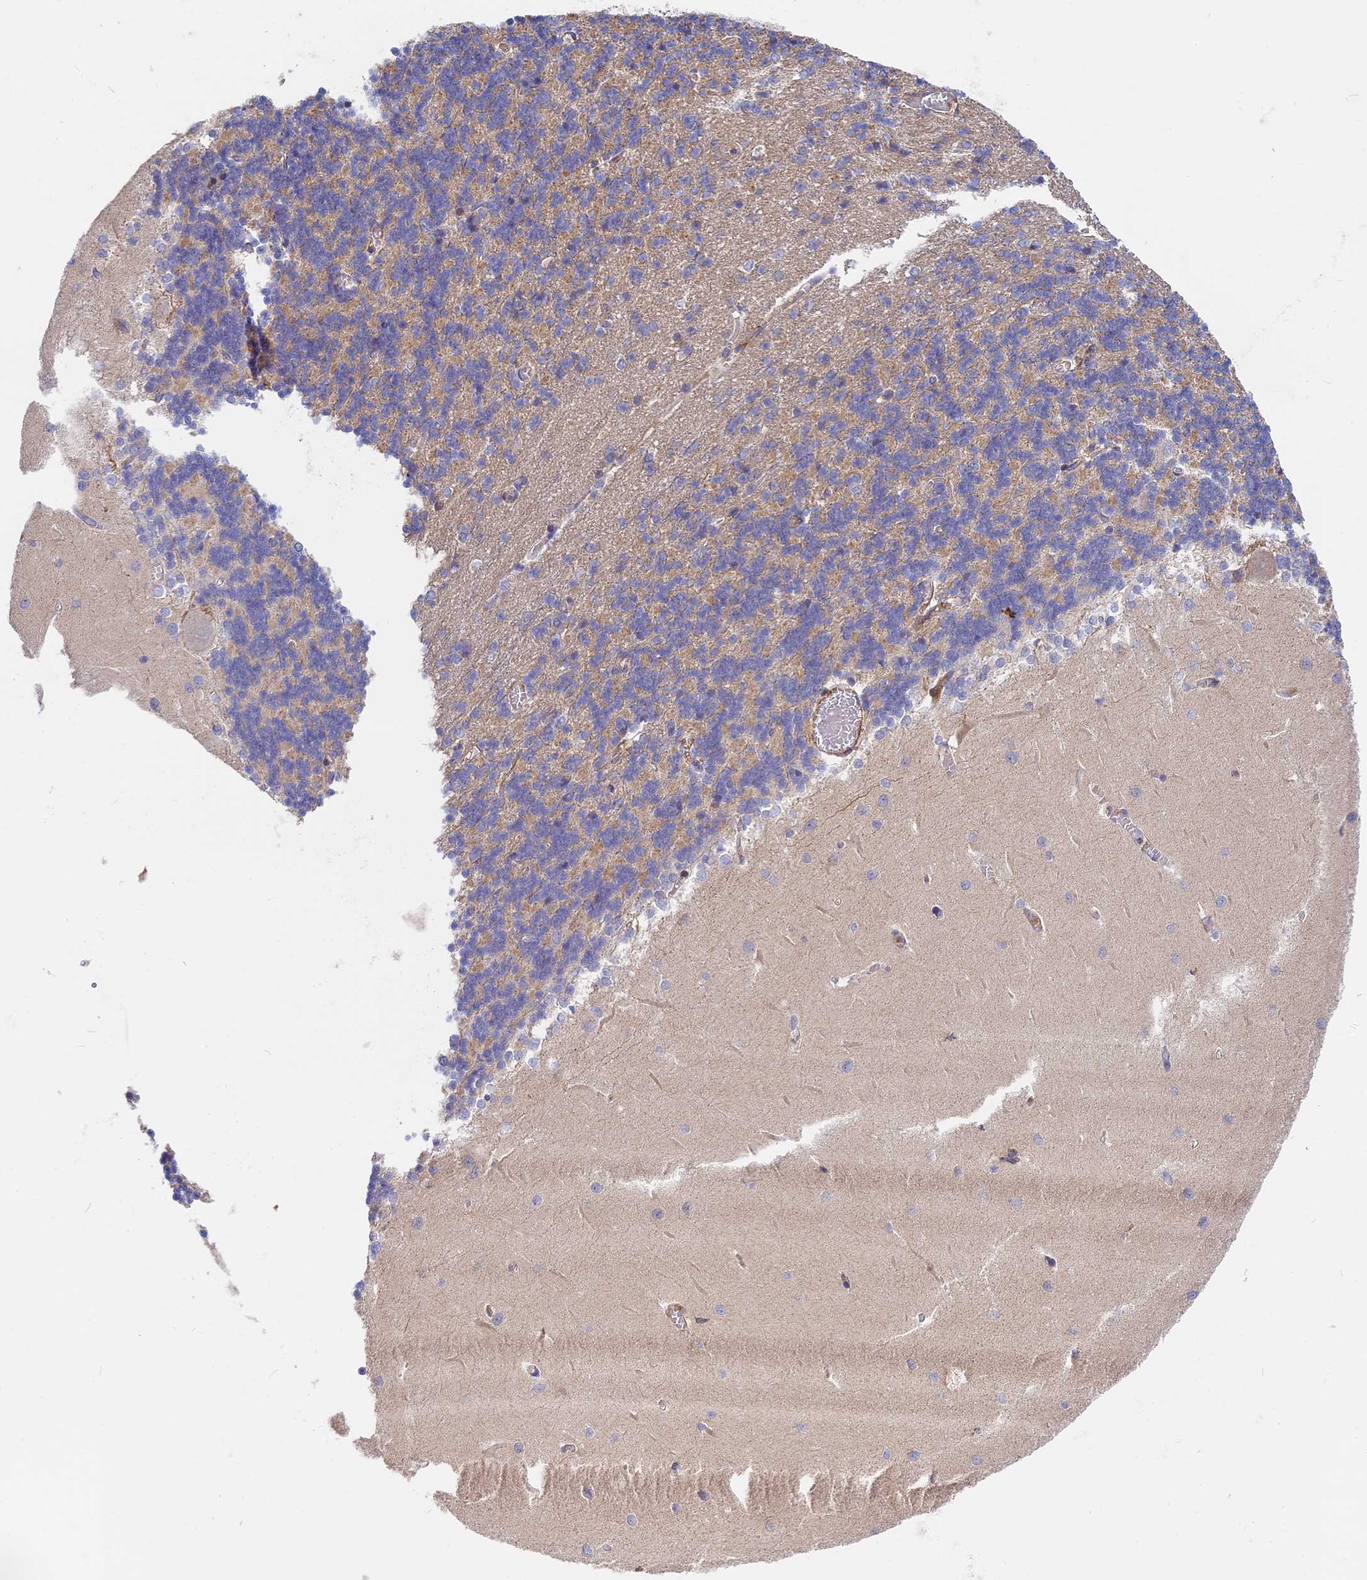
{"staining": {"intensity": "weak", "quantity": "25%-75%", "location": "cytoplasmic/membranous"}, "tissue": "cerebellum", "cell_type": "Cells in granular layer", "image_type": "normal", "snomed": [{"axis": "morphology", "description": "Normal tissue, NOS"}, {"axis": "topography", "description": "Cerebellum"}], "caption": "Cells in granular layer reveal low levels of weak cytoplasmic/membranous expression in about 25%-75% of cells in benign human cerebellum.", "gene": "MISP3", "patient": {"sex": "male", "age": 37}}